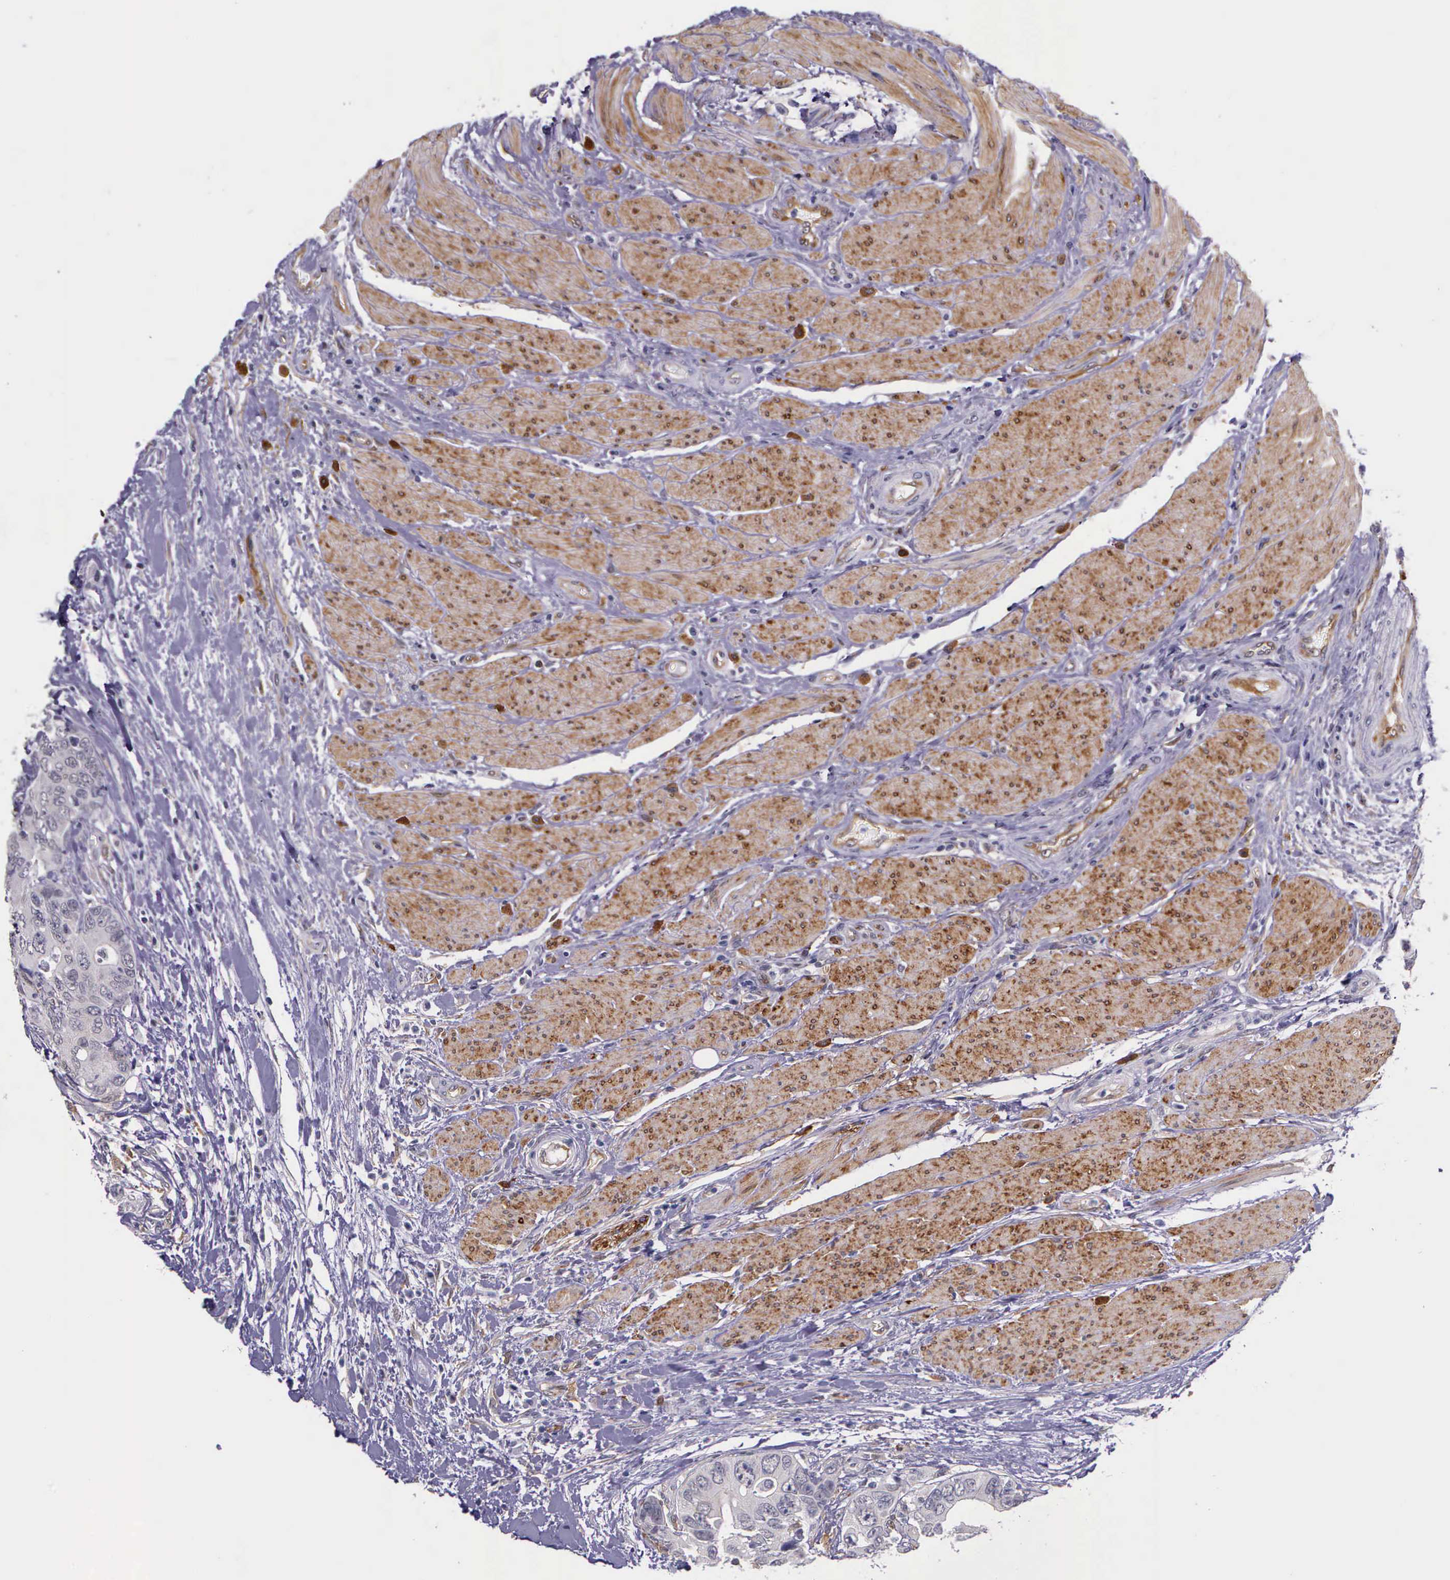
{"staining": {"intensity": "negative", "quantity": "none", "location": "none"}, "tissue": "colorectal cancer", "cell_type": "Tumor cells", "image_type": "cancer", "snomed": [{"axis": "morphology", "description": "Adenocarcinoma, NOS"}, {"axis": "topography", "description": "Rectum"}], "caption": "High magnification brightfield microscopy of colorectal cancer (adenocarcinoma) stained with DAB (brown) and counterstained with hematoxylin (blue): tumor cells show no significant positivity.", "gene": "AHNAK2", "patient": {"sex": "female", "age": 67}}